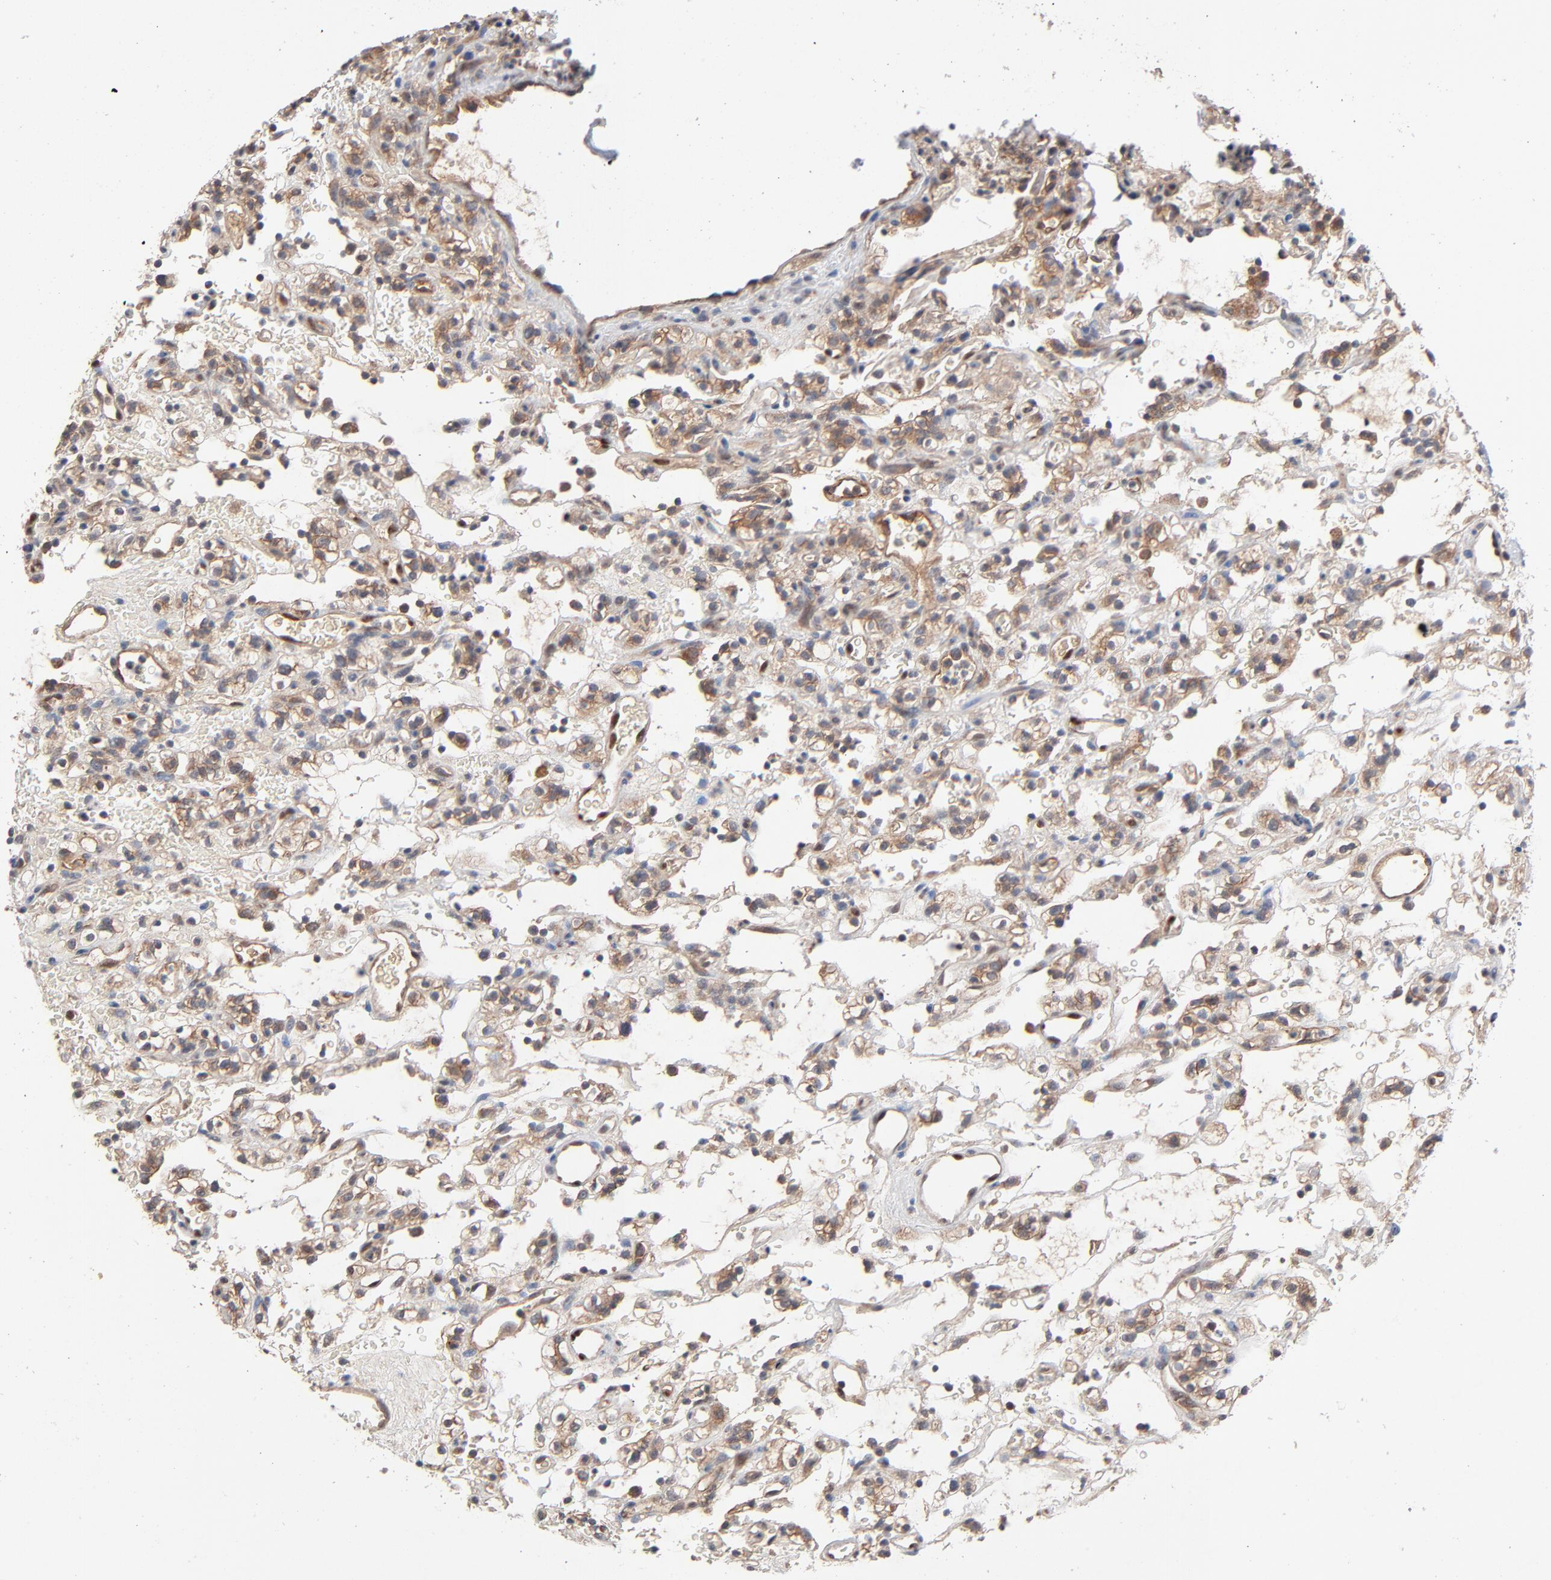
{"staining": {"intensity": "moderate", "quantity": ">75%", "location": "cytoplasmic/membranous"}, "tissue": "renal cancer", "cell_type": "Tumor cells", "image_type": "cancer", "snomed": [{"axis": "morphology", "description": "Normal tissue, NOS"}, {"axis": "morphology", "description": "Adenocarcinoma, NOS"}, {"axis": "topography", "description": "Kidney"}], "caption": "Immunohistochemical staining of renal adenocarcinoma exhibits moderate cytoplasmic/membranous protein staining in about >75% of tumor cells.", "gene": "ABLIM3", "patient": {"sex": "female", "age": 72}}